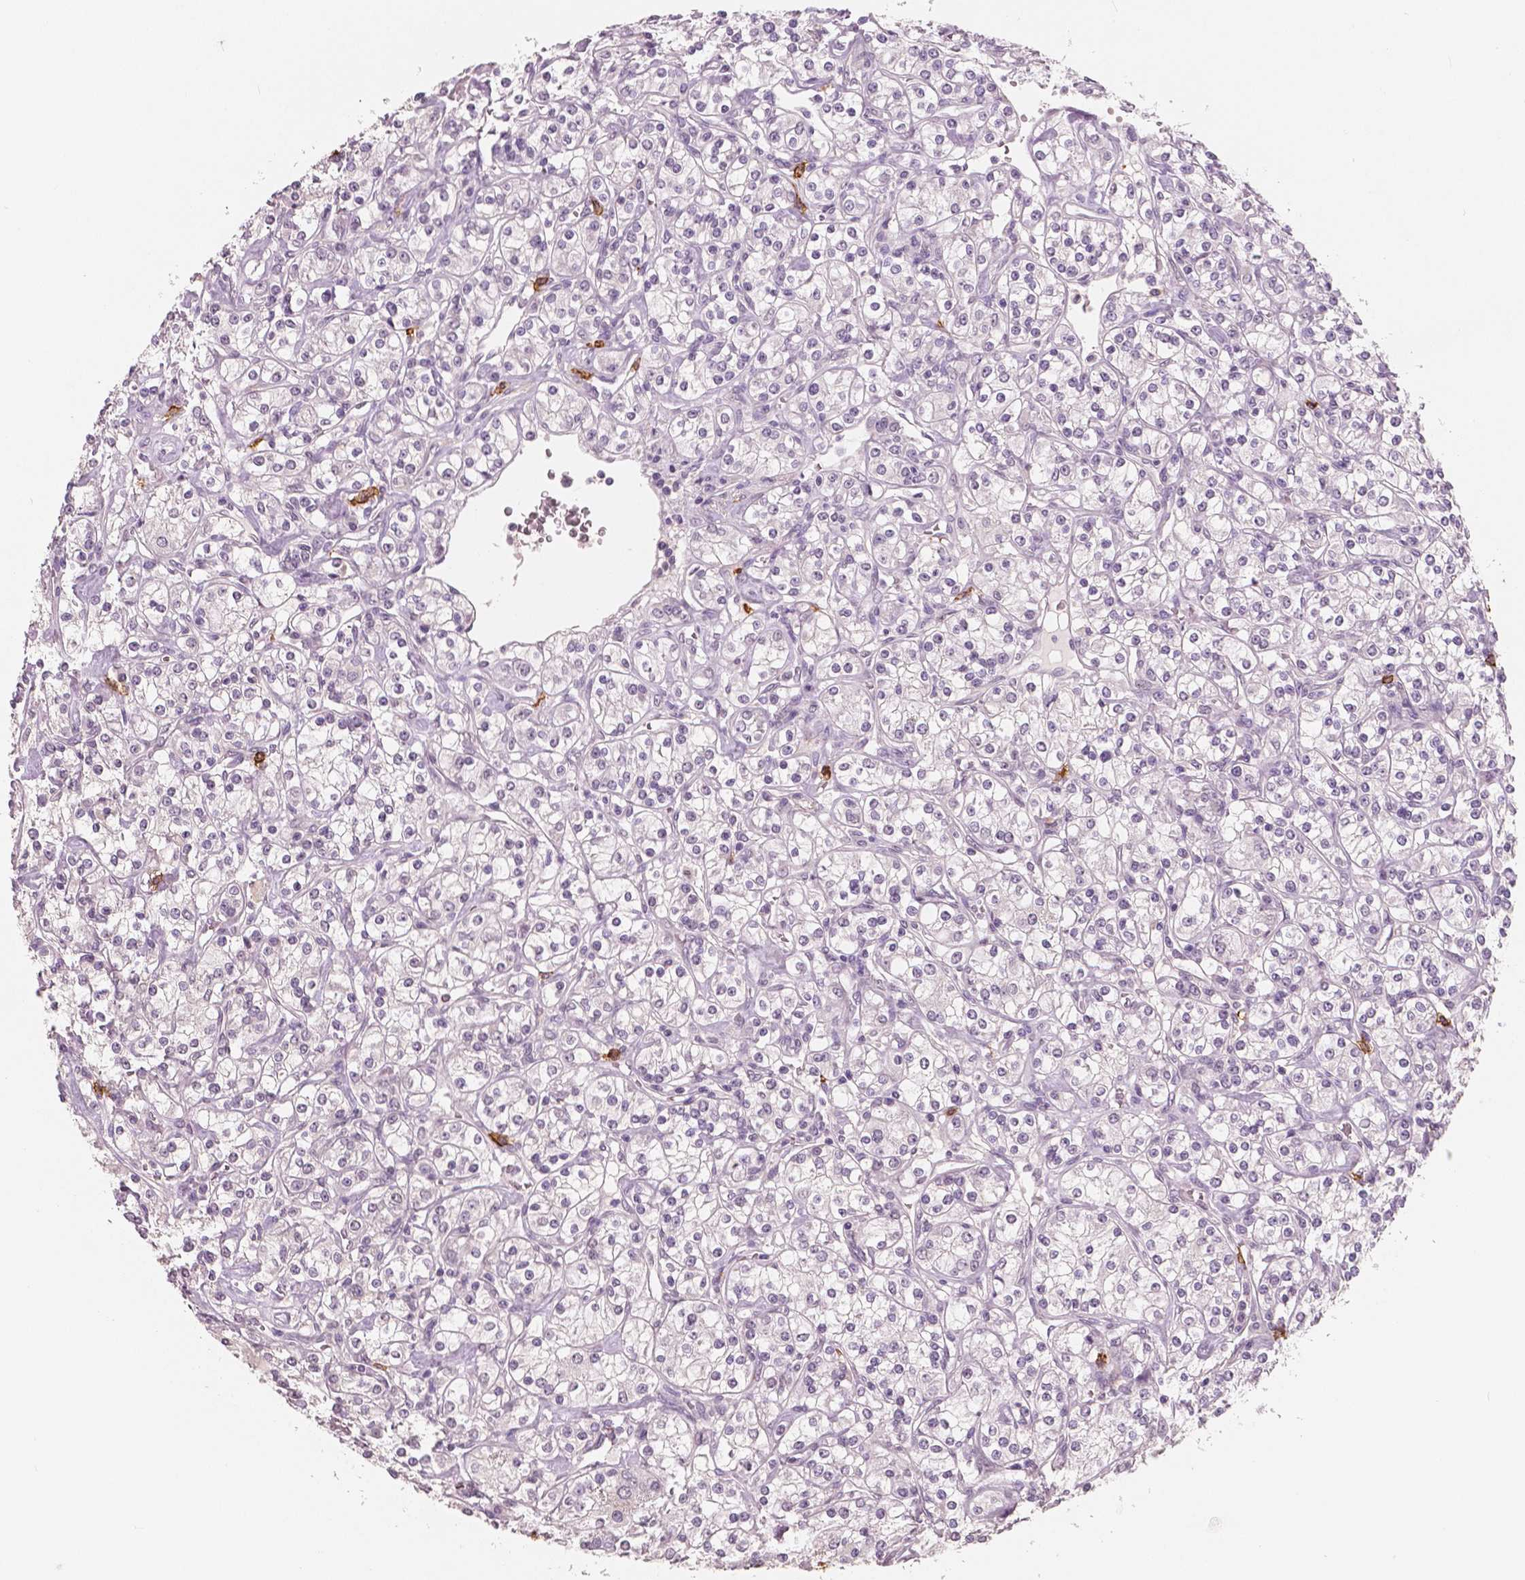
{"staining": {"intensity": "negative", "quantity": "none", "location": "none"}, "tissue": "renal cancer", "cell_type": "Tumor cells", "image_type": "cancer", "snomed": [{"axis": "morphology", "description": "Adenocarcinoma, NOS"}, {"axis": "topography", "description": "Kidney"}], "caption": "Tumor cells show no significant protein staining in renal adenocarcinoma.", "gene": "KIT", "patient": {"sex": "male", "age": 77}}